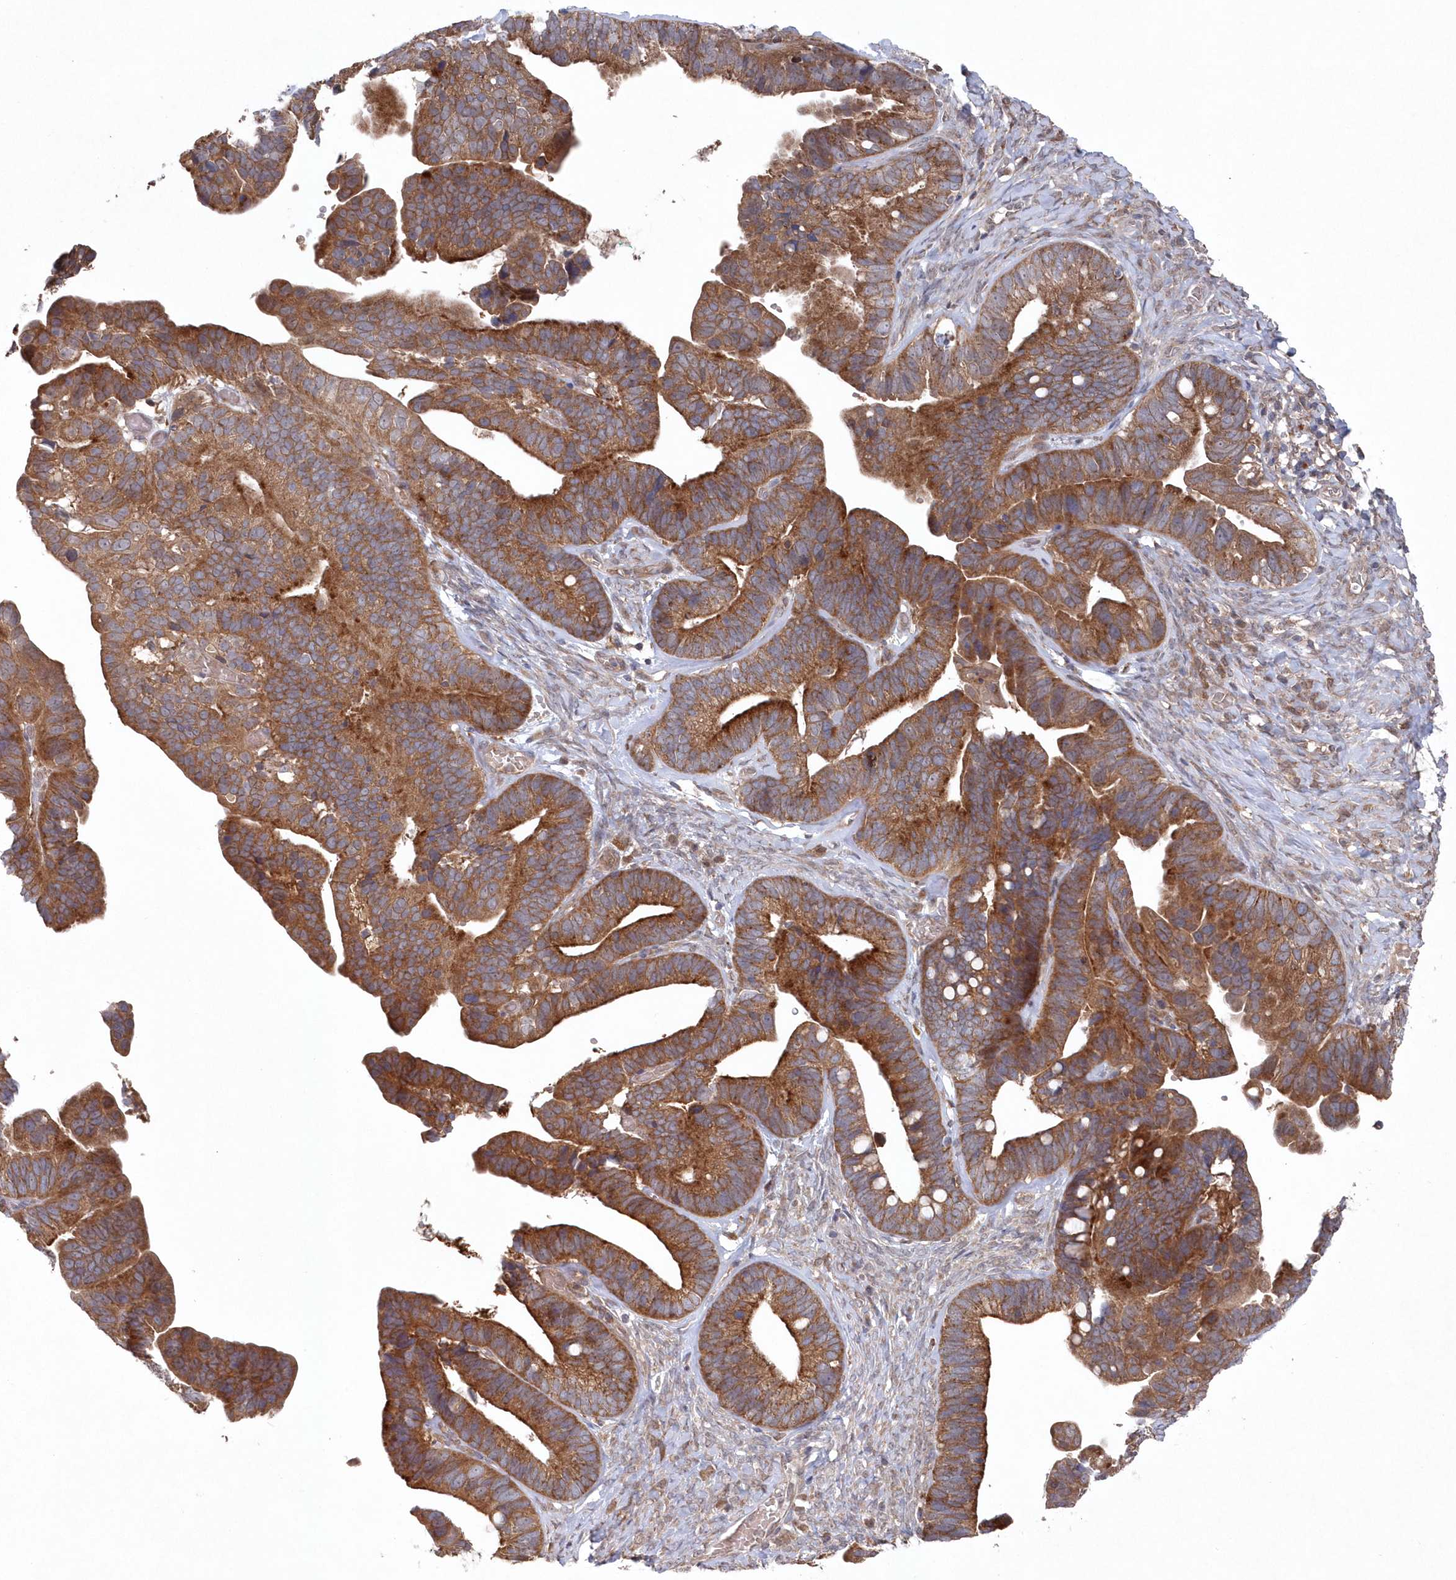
{"staining": {"intensity": "strong", "quantity": ">75%", "location": "cytoplasmic/membranous"}, "tissue": "ovarian cancer", "cell_type": "Tumor cells", "image_type": "cancer", "snomed": [{"axis": "morphology", "description": "Cystadenocarcinoma, serous, NOS"}, {"axis": "topography", "description": "Ovary"}], "caption": "Immunohistochemistry (IHC) (DAB (3,3'-diaminobenzidine)) staining of serous cystadenocarcinoma (ovarian) demonstrates strong cytoplasmic/membranous protein expression in about >75% of tumor cells.", "gene": "ASNSD1", "patient": {"sex": "female", "age": 56}}